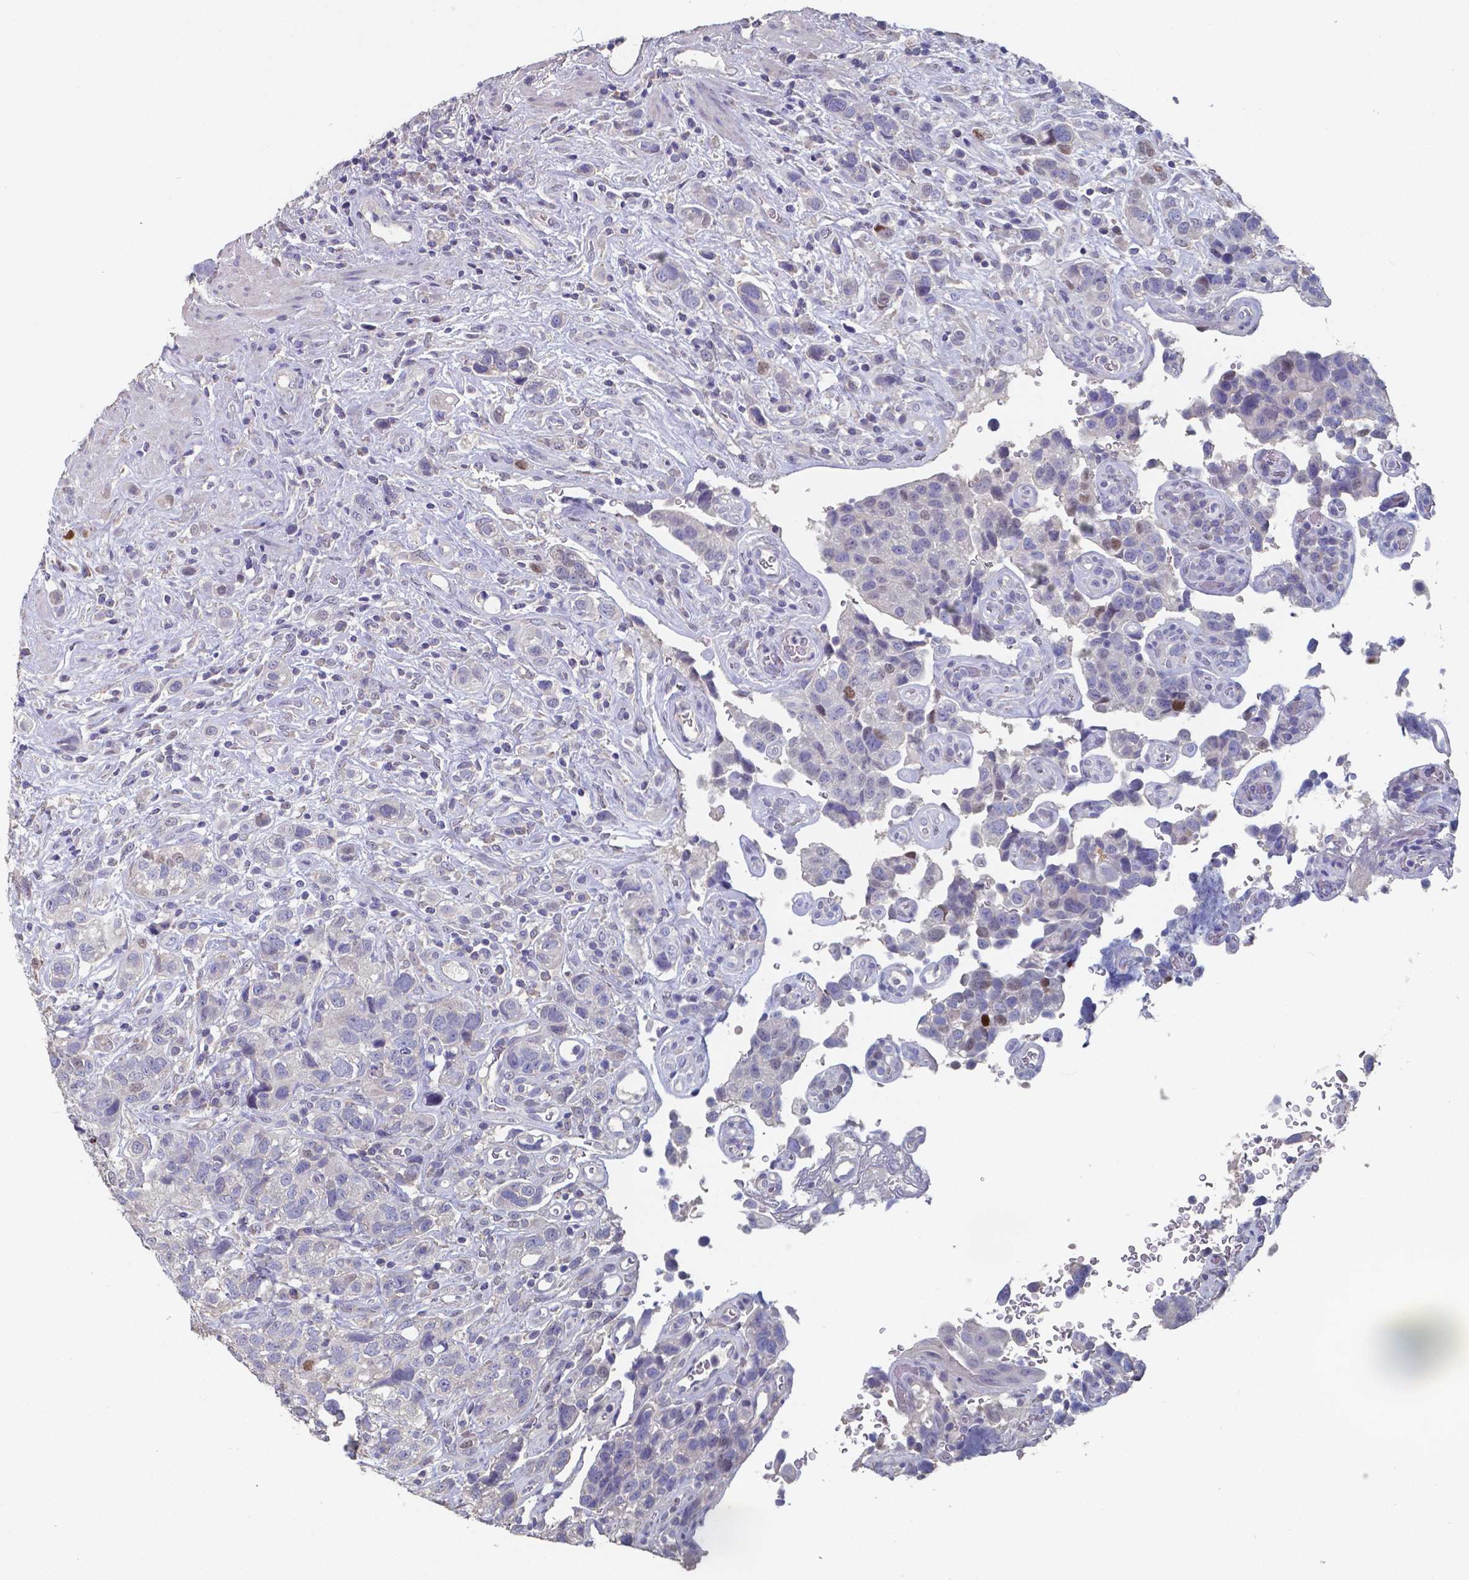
{"staining": {"intensity": "moderate", "quantity": "<25%", "location": "nuclear"}, "tissue": "urothelial cancer", "cell_type": "Tumor cells", "image_type": "cancer", "snomed": [{"axis": "morphology", "description": "Urothelial carcinoma, High grade"}, {"axis": "topography", "description": "Urinary bladder"}], "caption": "Tumor cells demonstrate low levels of moderate nuclear expression in about <25% of cells in human urothelial cancer.", "gene": "FOXJ1", "patient": {"sex": "female", "age": 58}}